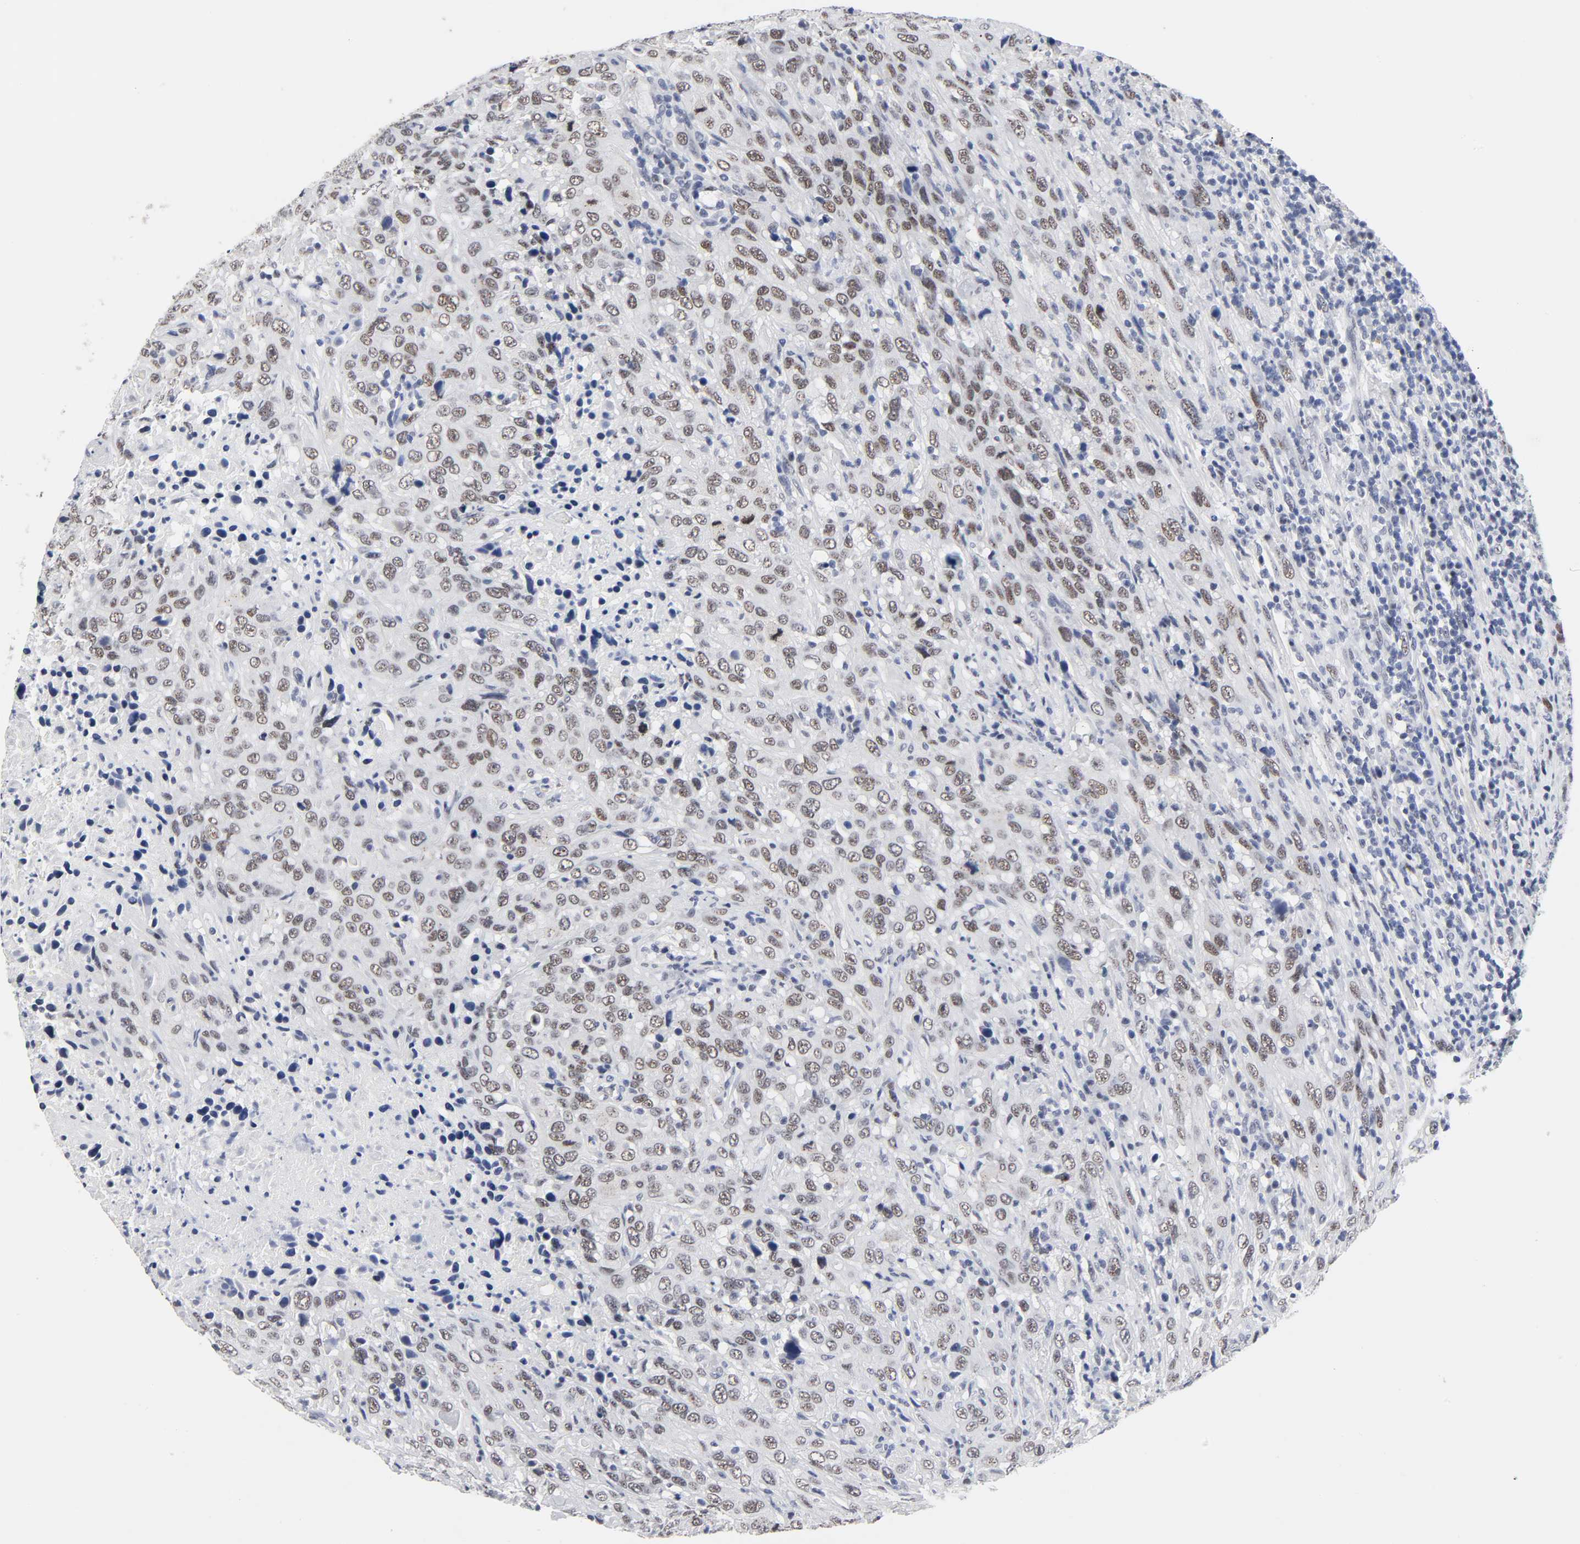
{"staining": {"intensity": "moderate", "quantity": ">75%", "location": "nuclear"}, "tissue": "urothelial cancer", "cell_type": "Tumor cells", "image_type": "cancer", "snomed": [{"axis": "morphology", "description": "Urothelial carcinoma, High grade"}, {"axis": "topography", "description": "Urinary bladder"}], "caption": "Protein staining reveals moderate nuclear staining in approximately >75% of tumor cells in urothelial cancer. The protein is shown in brown color, while the nuclei are stained blue.", "gene": "GRHL2", "patient": {"sex": "male", "age": 61}}